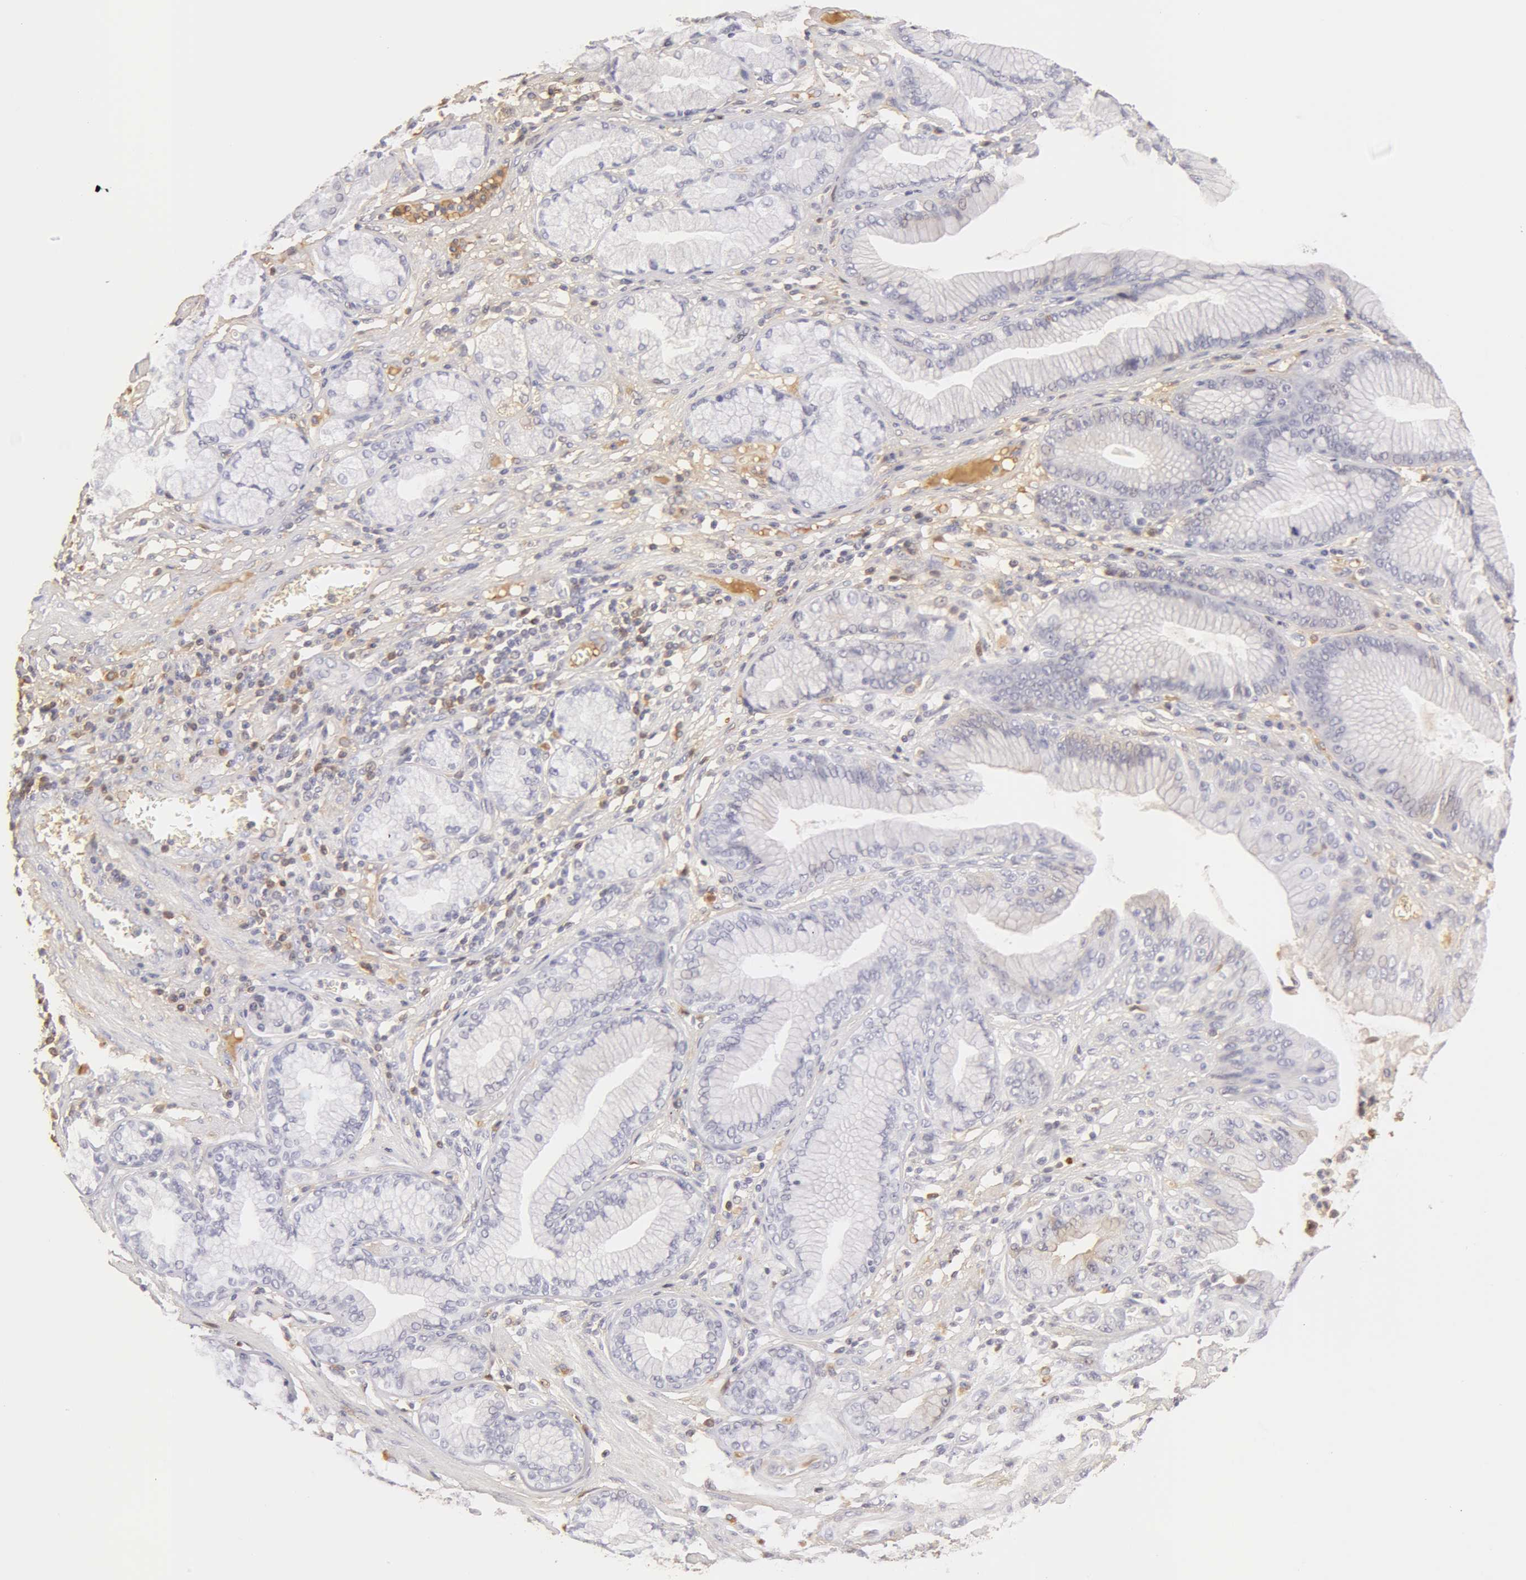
{"staining": {"intensity": "negative", "quantity": "none", "location": "none"}, "tissue": "stomach cancer", "cell_type": "Tumor cells", "image_type": "cancer", "snomed": [{"axis": "morphology", "description": "Adenocarcinoma, NOS"}, {"axis": "topography", "description": "Pancreas"}, {"axis": "topography", "description": "Stomach, upper"}], "caption": "Immunohistochemical staining of human stomach cancer (adenocarcinoma) exhibits no significant staining in tumor cells.", "gene": "AHSG", "patient": {"sex": "male", "age": 77}}